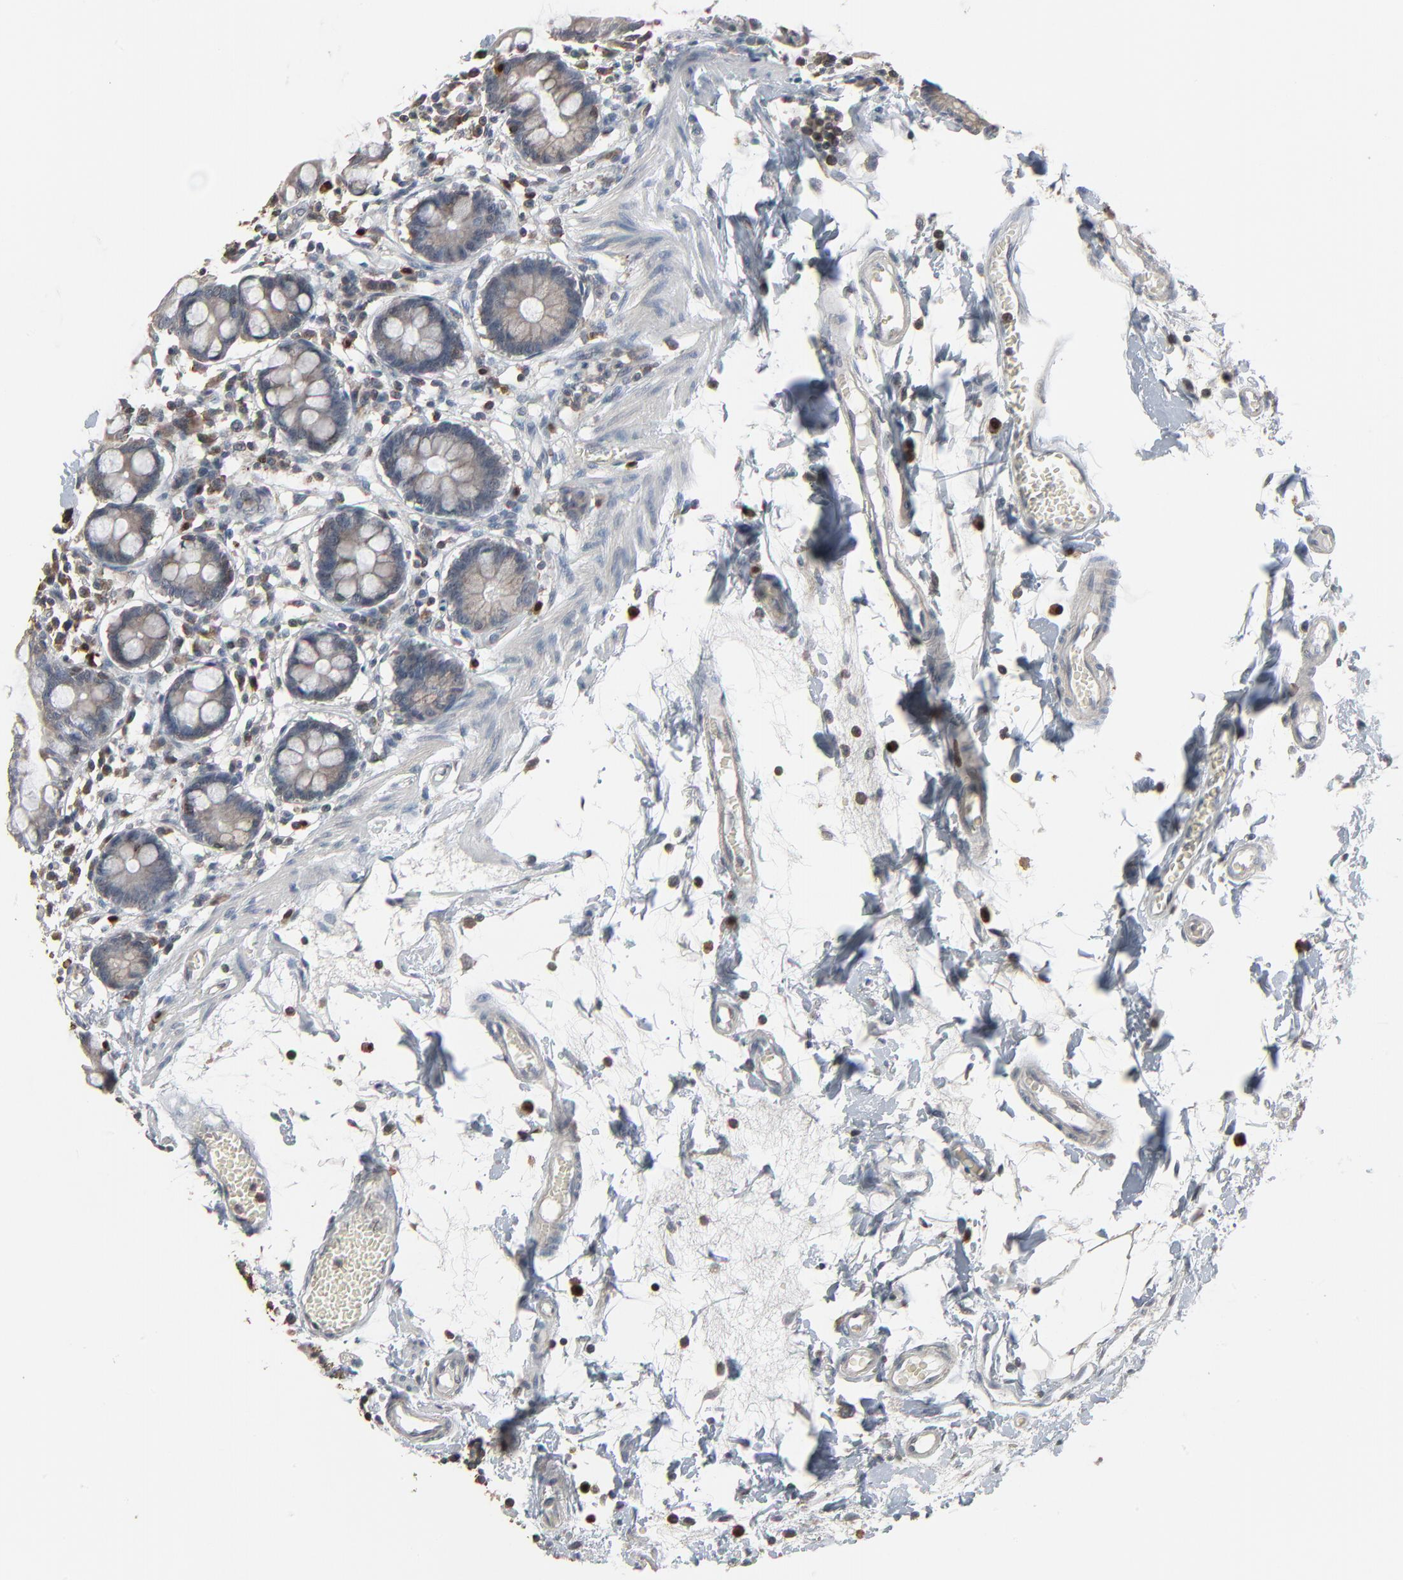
{"staining": {"intensity": "negative", "quantity": "none", "location": "none"}, "tissue": "small intestine", "cell_type": "Glandular cells", "image_type": "normal", "snomed": [{"axis": "morphology", "description": "Normal tissue, NOS"}, {"axis": "topography", "description": "Small intestine"}], "caption": "This photomicrograph is of normal small intestine stained with immunohistochemistry (IHC) to label a protein in brown with the nuclei are counter-stained blue. There is no expression in glandular cells.", "gene": "DOCK8", "patient": {"sex": "female", "age": 61}}